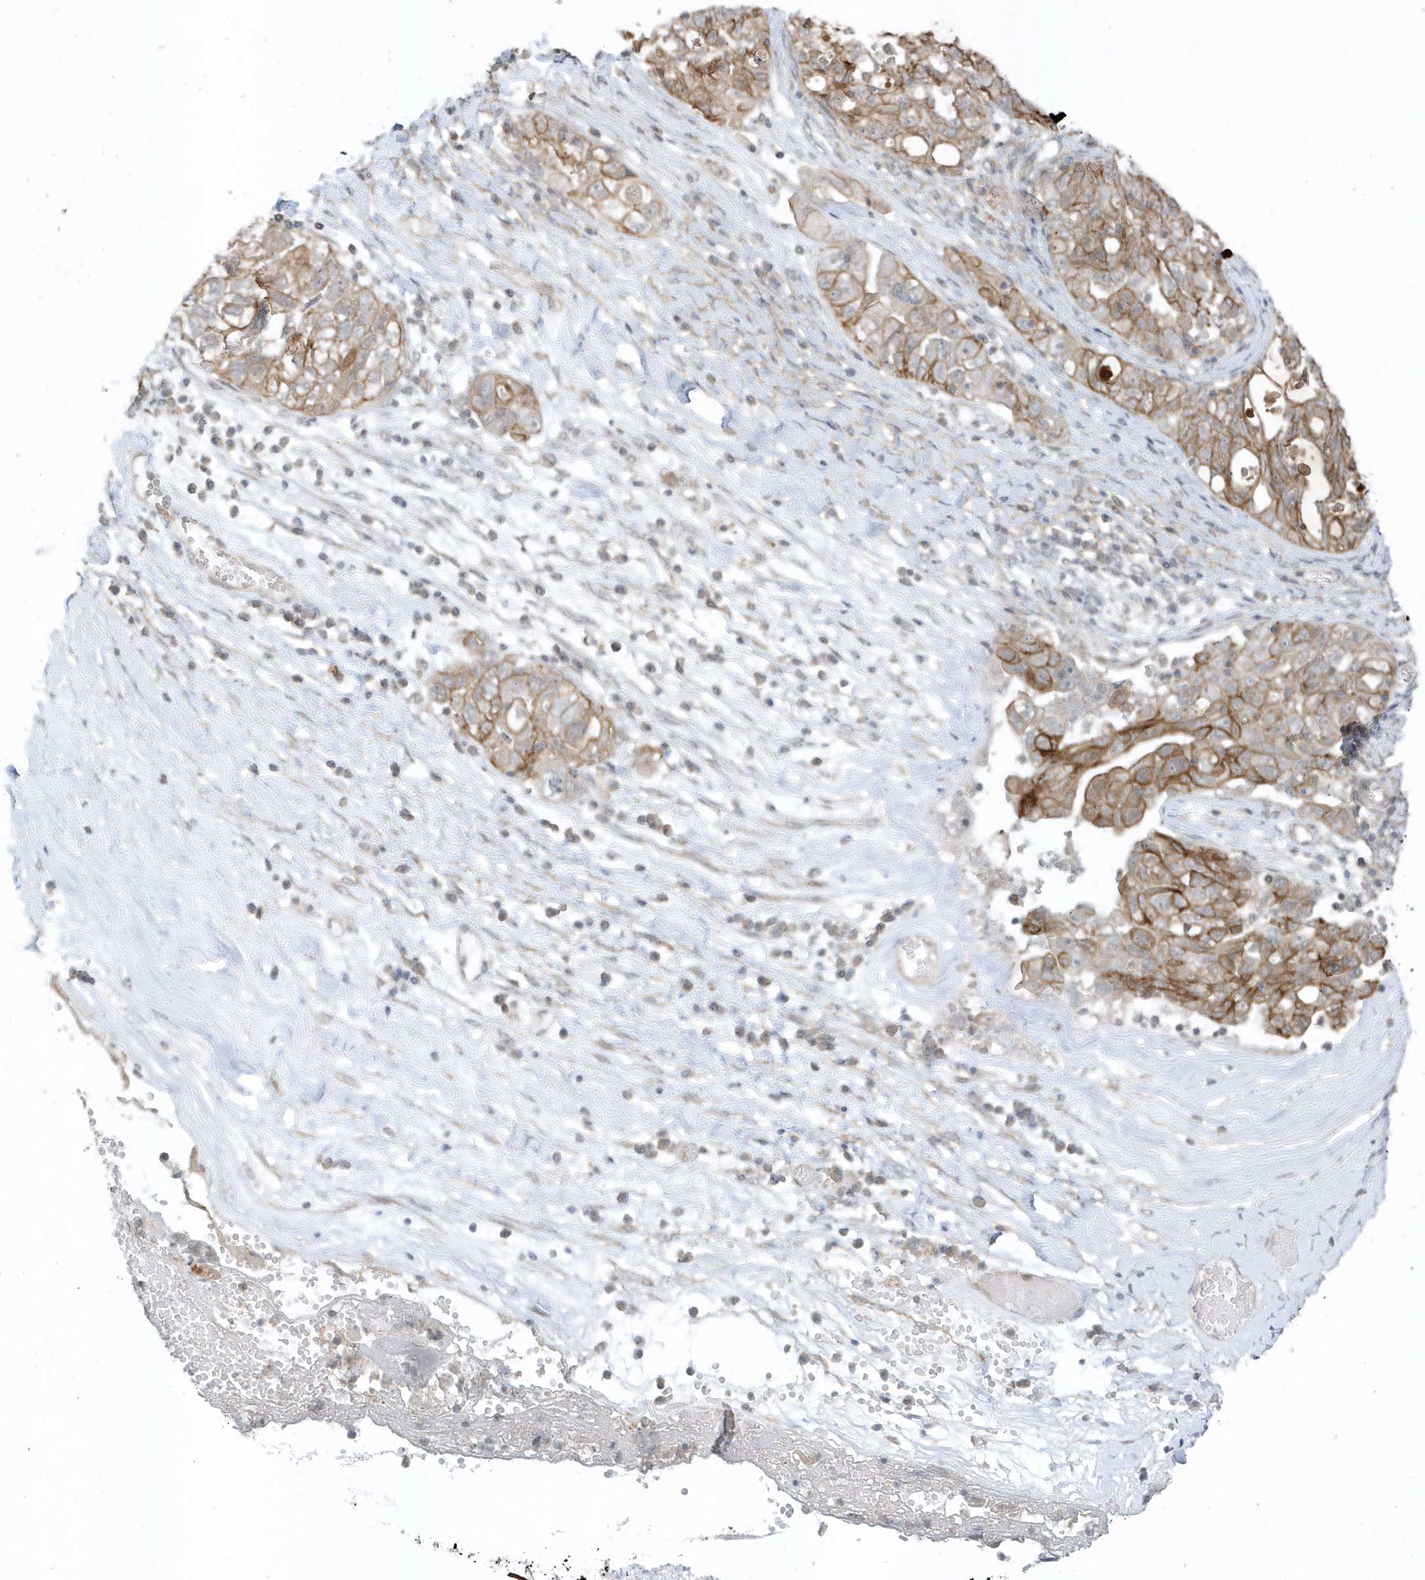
{"staining": {"intensity": "moderate", "quantity": ">75%", "location": "cytoplasmic/membranous"}, "tissue": "ovarian cancer", "cell_type": "Tumor cells", "image_type": "cancer", "snomed": [{"axis": "morphology", "description": "Carcinoma, NOS"}, {"axis": "morphology", "description": "Cystadenocarcinoma, serous, NOS"}, {"axis": "topography", "description": "Ovary"}], "caption": "Protein analysis of ovarian cancer (serous cystadenocarcinoma) tissue shows moderate cytoplasmic/membranous expression in about >75% of tumor cells. Immunohistochemistry stains the protein in brown and the nuclei are stained blue.", "gene": "PARD3B", "patient": {"sex": "female", "age": 69}}